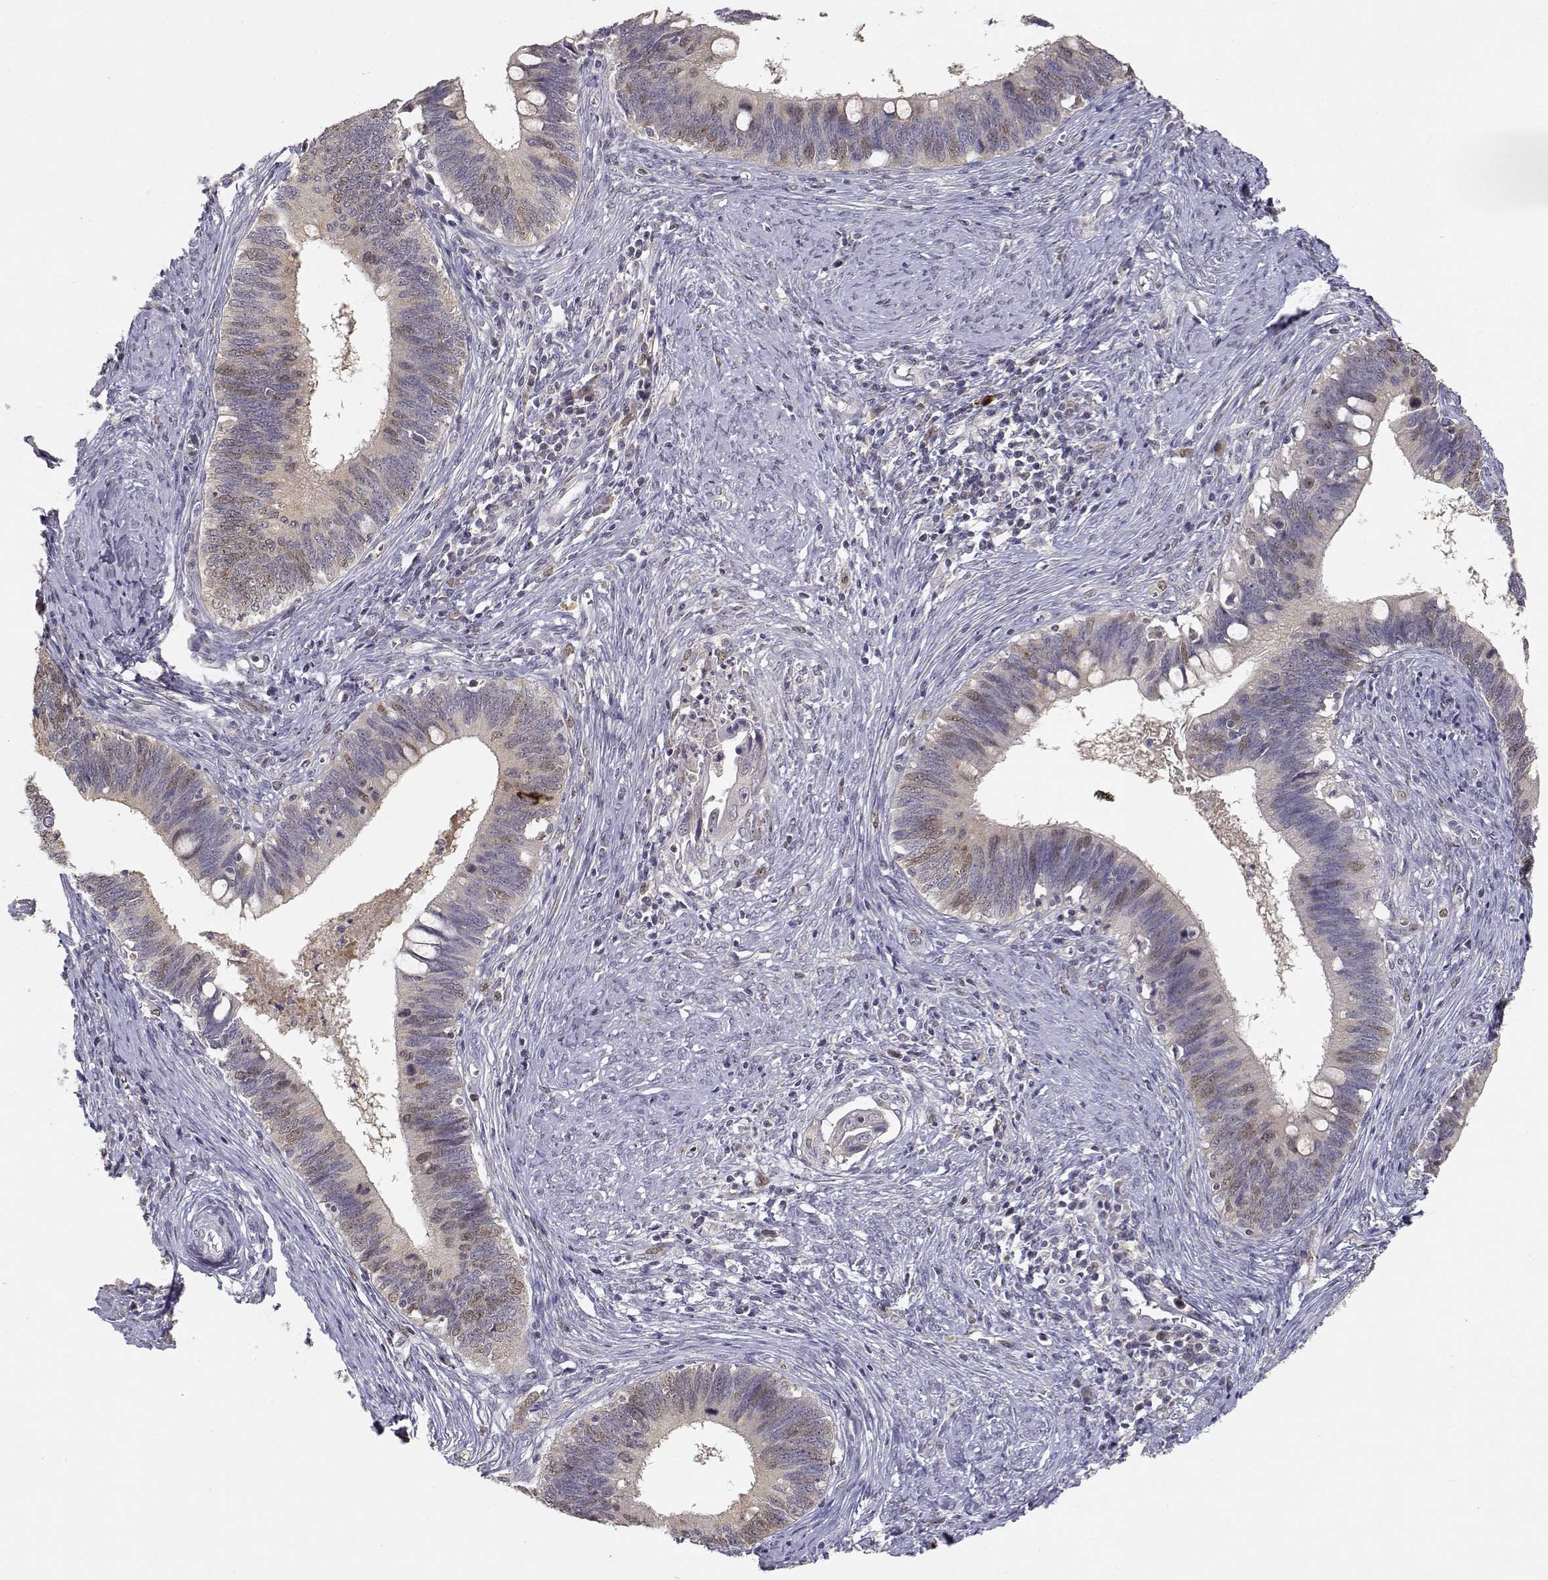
{"staining": {"intensity": "weak", "quantity": "<25%", "location": "nuclear"}, "tissue": "cervical cancer", "cell_type": "Tumor cells", "image_type": "cancer", "snomed": [{"axis": "morphology", "description": "Adenocarcinoma, NOS"}, {"axis": "topography", "description": "Cervix"}], "caption": "High power microscopy image of an immunohistochemistry (IHC) histopathology image of cervical cancer (adenocarcinoma), revealing no significant positivity in tumor cells.", "gene": "RAD51", "patient": {"sex": "female", "age": 42}}